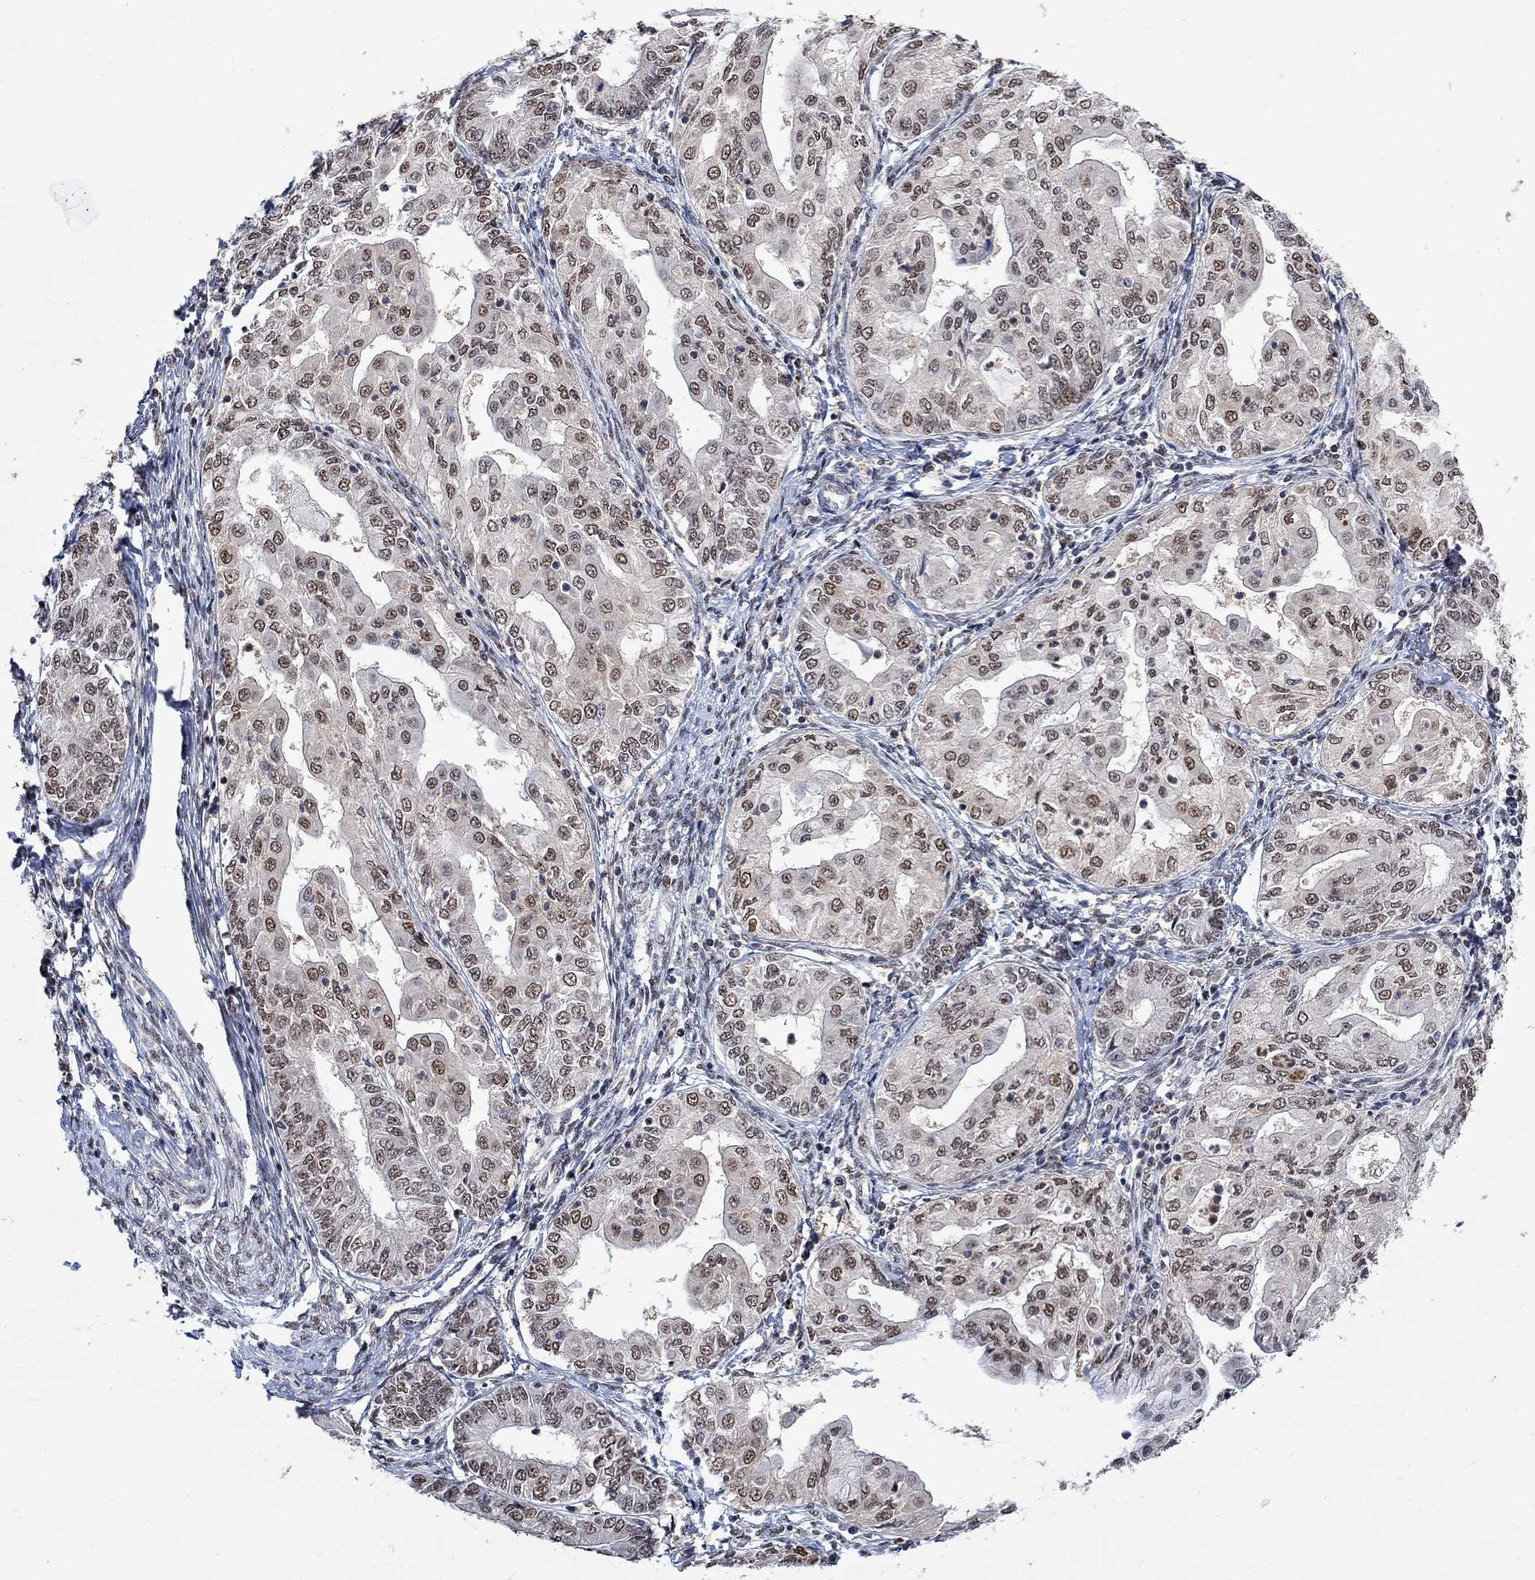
{"staining": {"intensity": "moderate", "quantity": "<25%", "location": "nuclear"}, "tissue": "endometrial cancer", "cell_type": "Tumor cells", "image_type": "cancer", "snomed": [{"axis": "morphology", "description": "Adenocarcinoma, NOS"}, {"axis": "topography", "description": "Endometrium"}], "caption": "Endometrial cancer stained with a protein marker displays moderate staining in tumor cells.", "gene": "E4F1", "patient": {"sex": "female", "age": 68}}